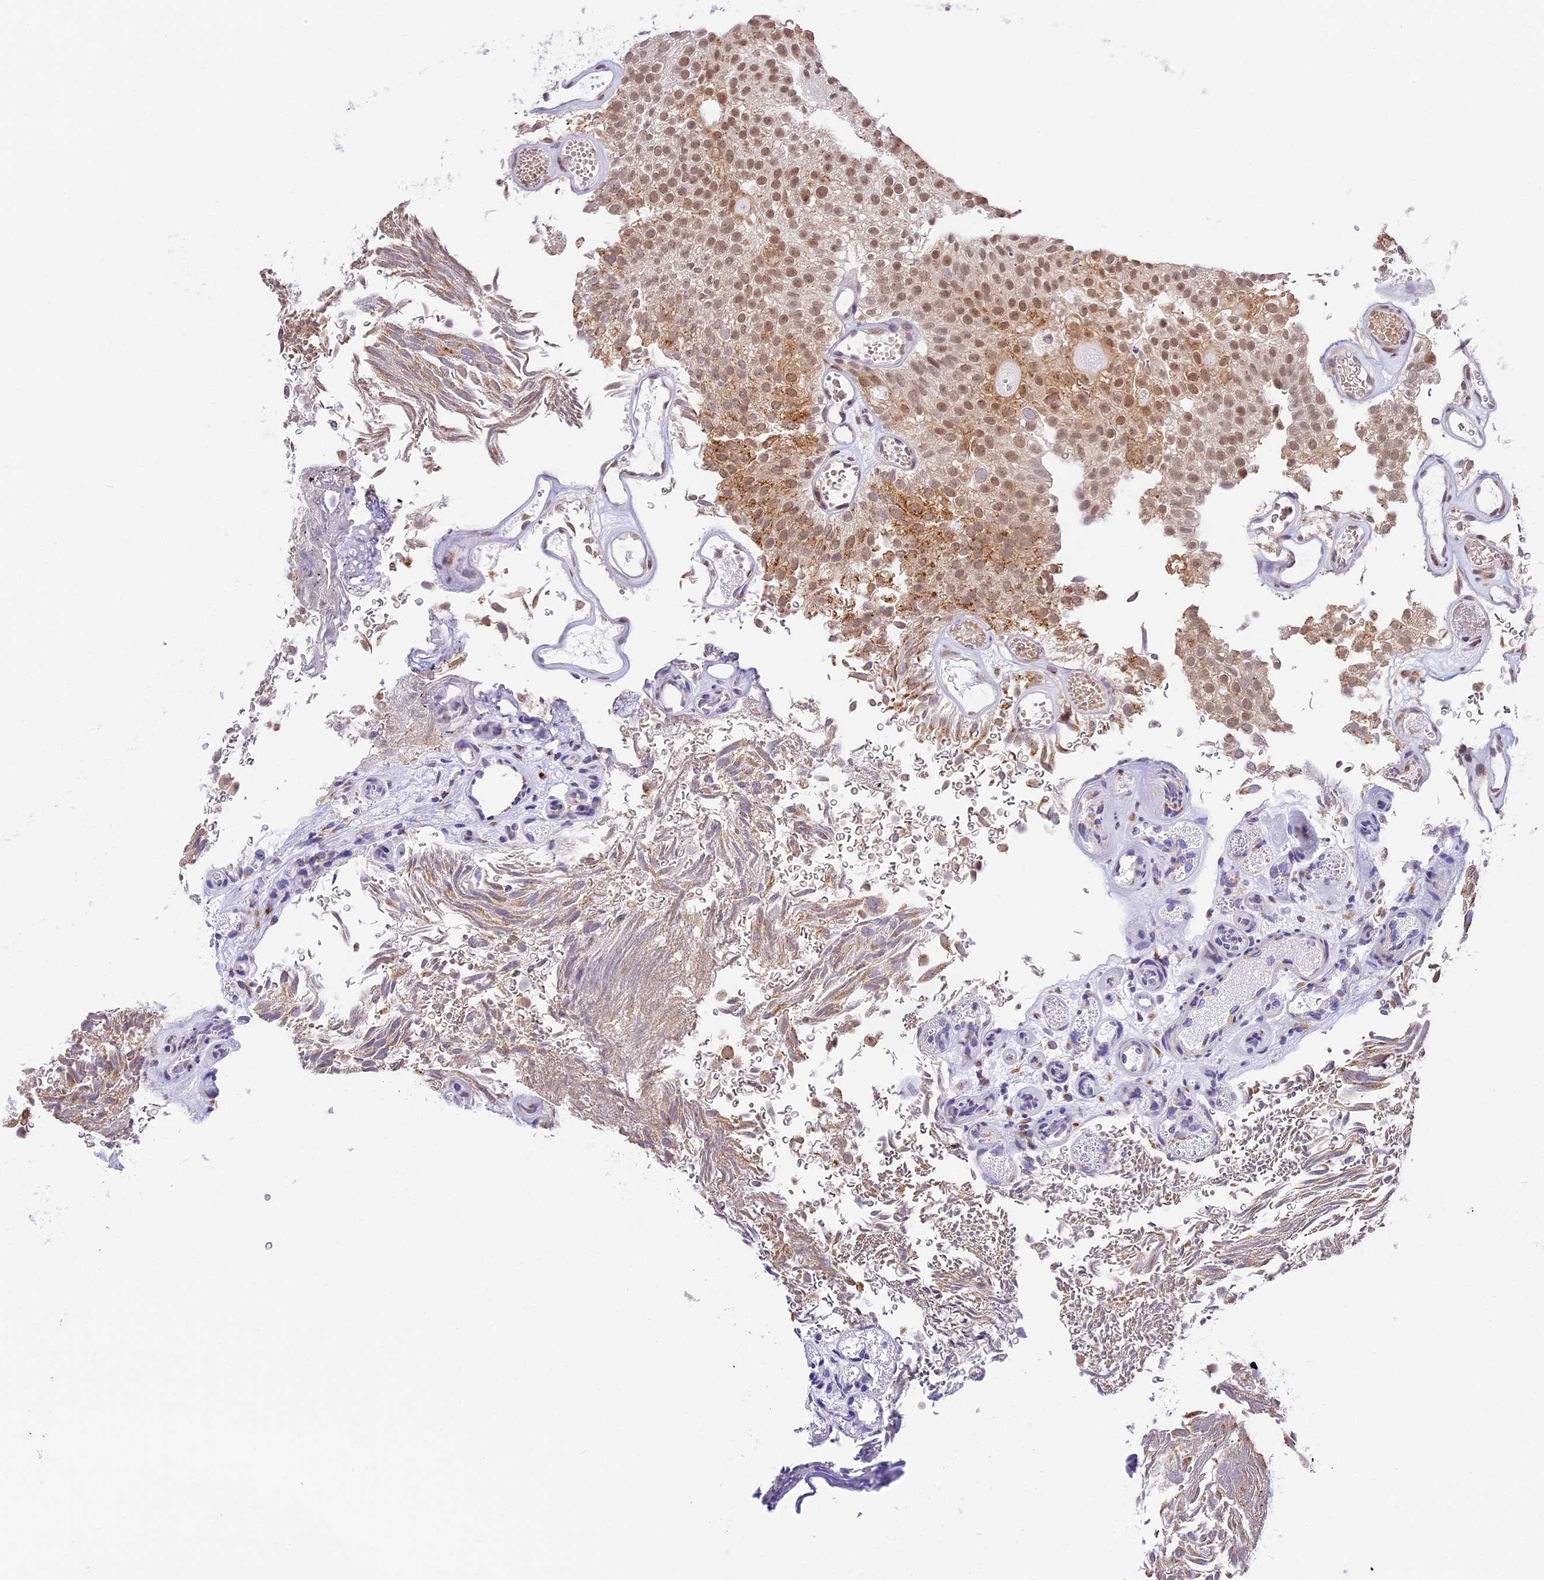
{"staining": {"intensity": "moderate", "quantity": ">75%", "location": "nuclear"}, "tissue": "urothelial cancer", "cell_type": "Tumor cells", "image_type": "cancer", "snomed": [{"axis": "morphology", "description": "Urothelial carcinoma, Low grade"}, {"axis": "topography", "description": "Urinary bladder"}], "caption": "Low-grade urothelial carcinoma was stained to show a protein in brown. There is medium levels of moderate nuclear positivity in approximately >75% of tumor cells. The protein of interest is stained brown, and the nuclei are stained in blue (DAB (3,3'-diaminobenzidine) IHC with brightfield microscopy, high magnification).", "gene": "HEATR5B", "patient": {"sex": "male", "age": 78}}